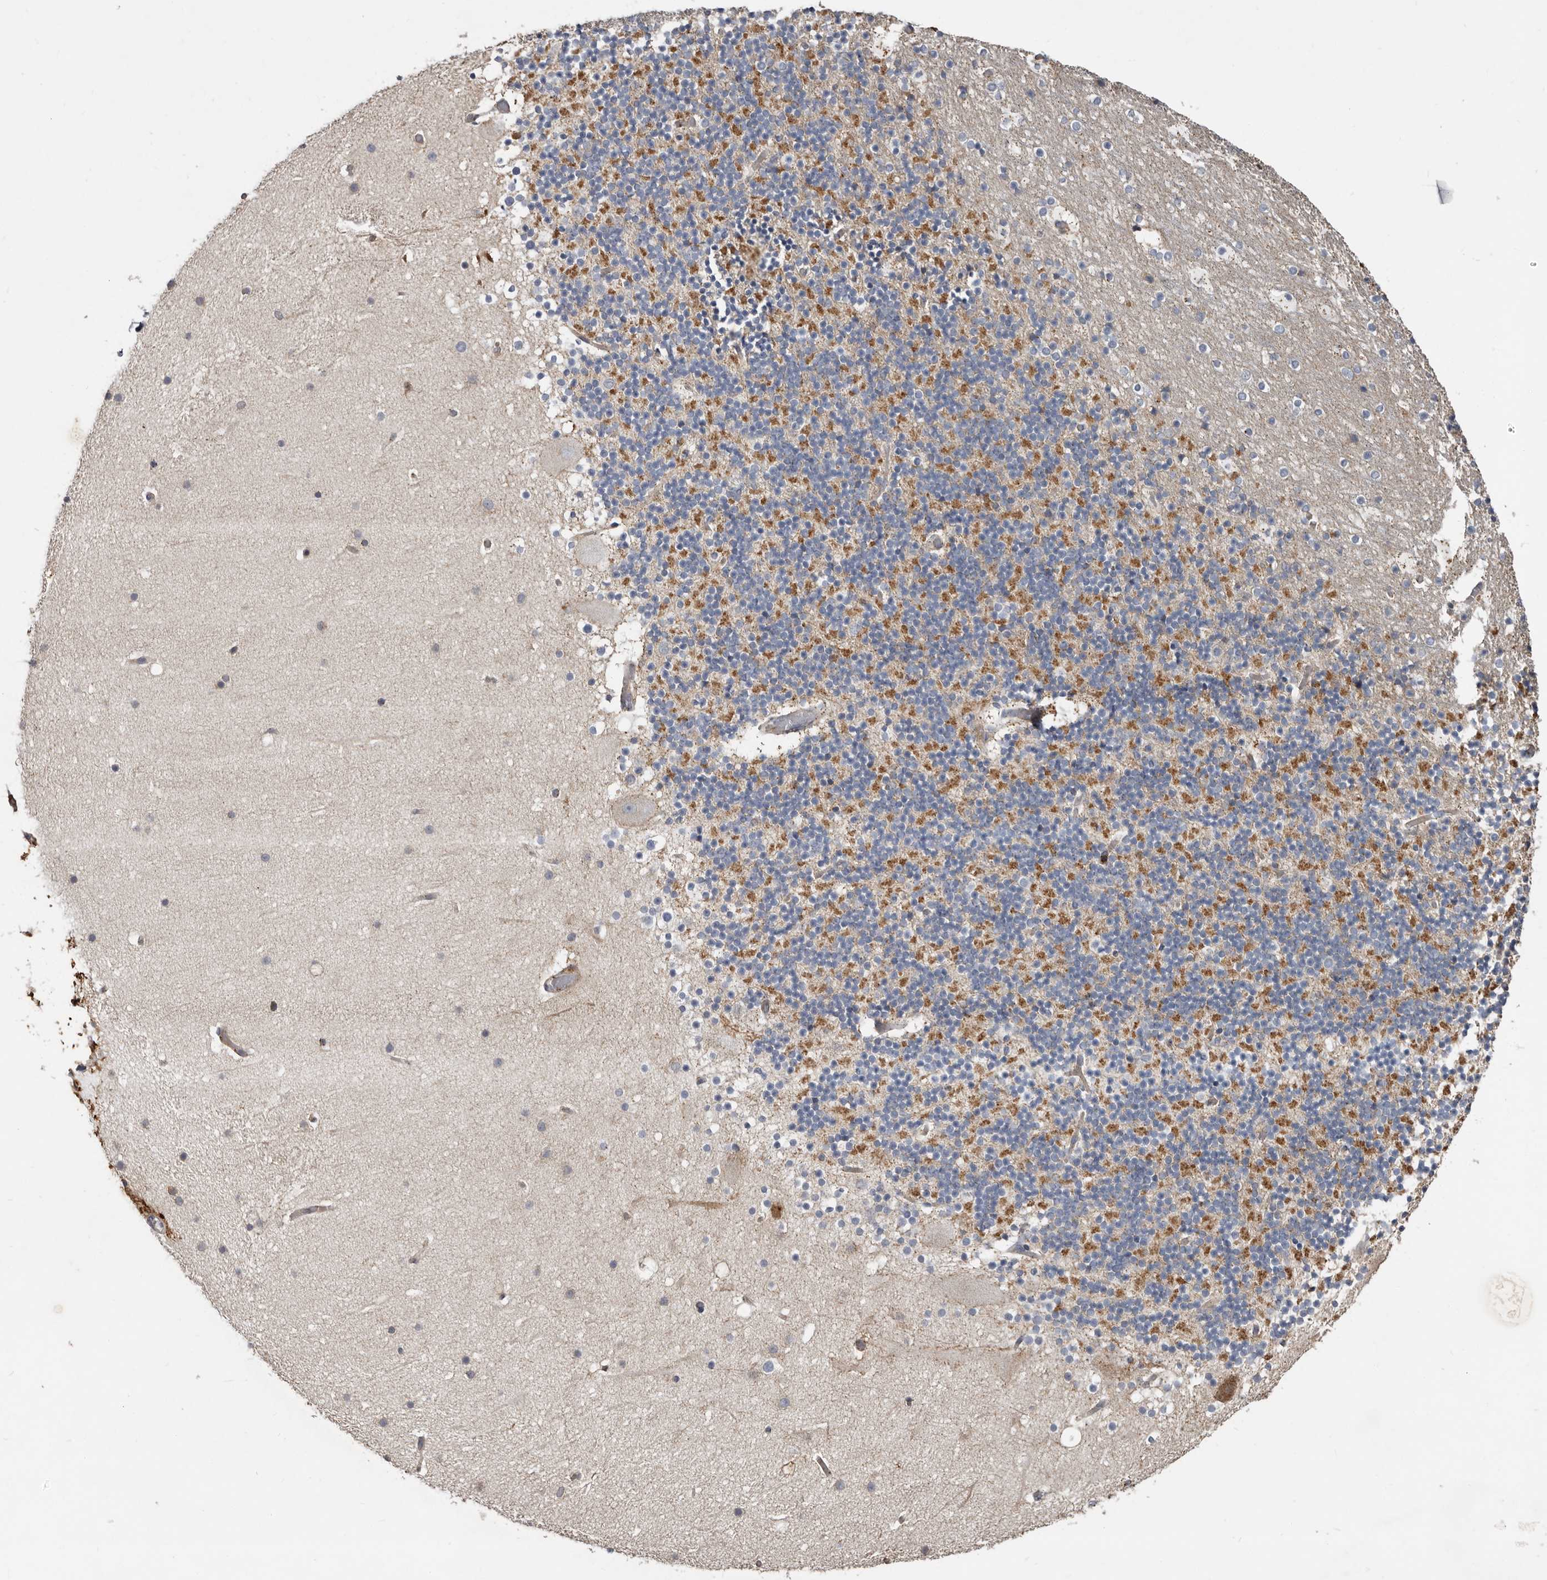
{"staining": {"intensity": "moderate", "quantity": ">75%", "location": "cytoplasmic/membranous"}, "tissue": "cerebellum", "cell_type": "Cells in granular layer", "image_type": "normal", "snomed": [{"axis": "morphology", "description": "Normal tissue, NOS"}, {"axis": "topography", "description": "Cerebellum"}], "caption": "IHC of benign human cerebellum reveals medium levels of moderate cytoplasmic/membranous expression in approximately >75% of cells in granular layer.", "gene": "KIF26B", "patient": {"sex": "male", "age": 57}}